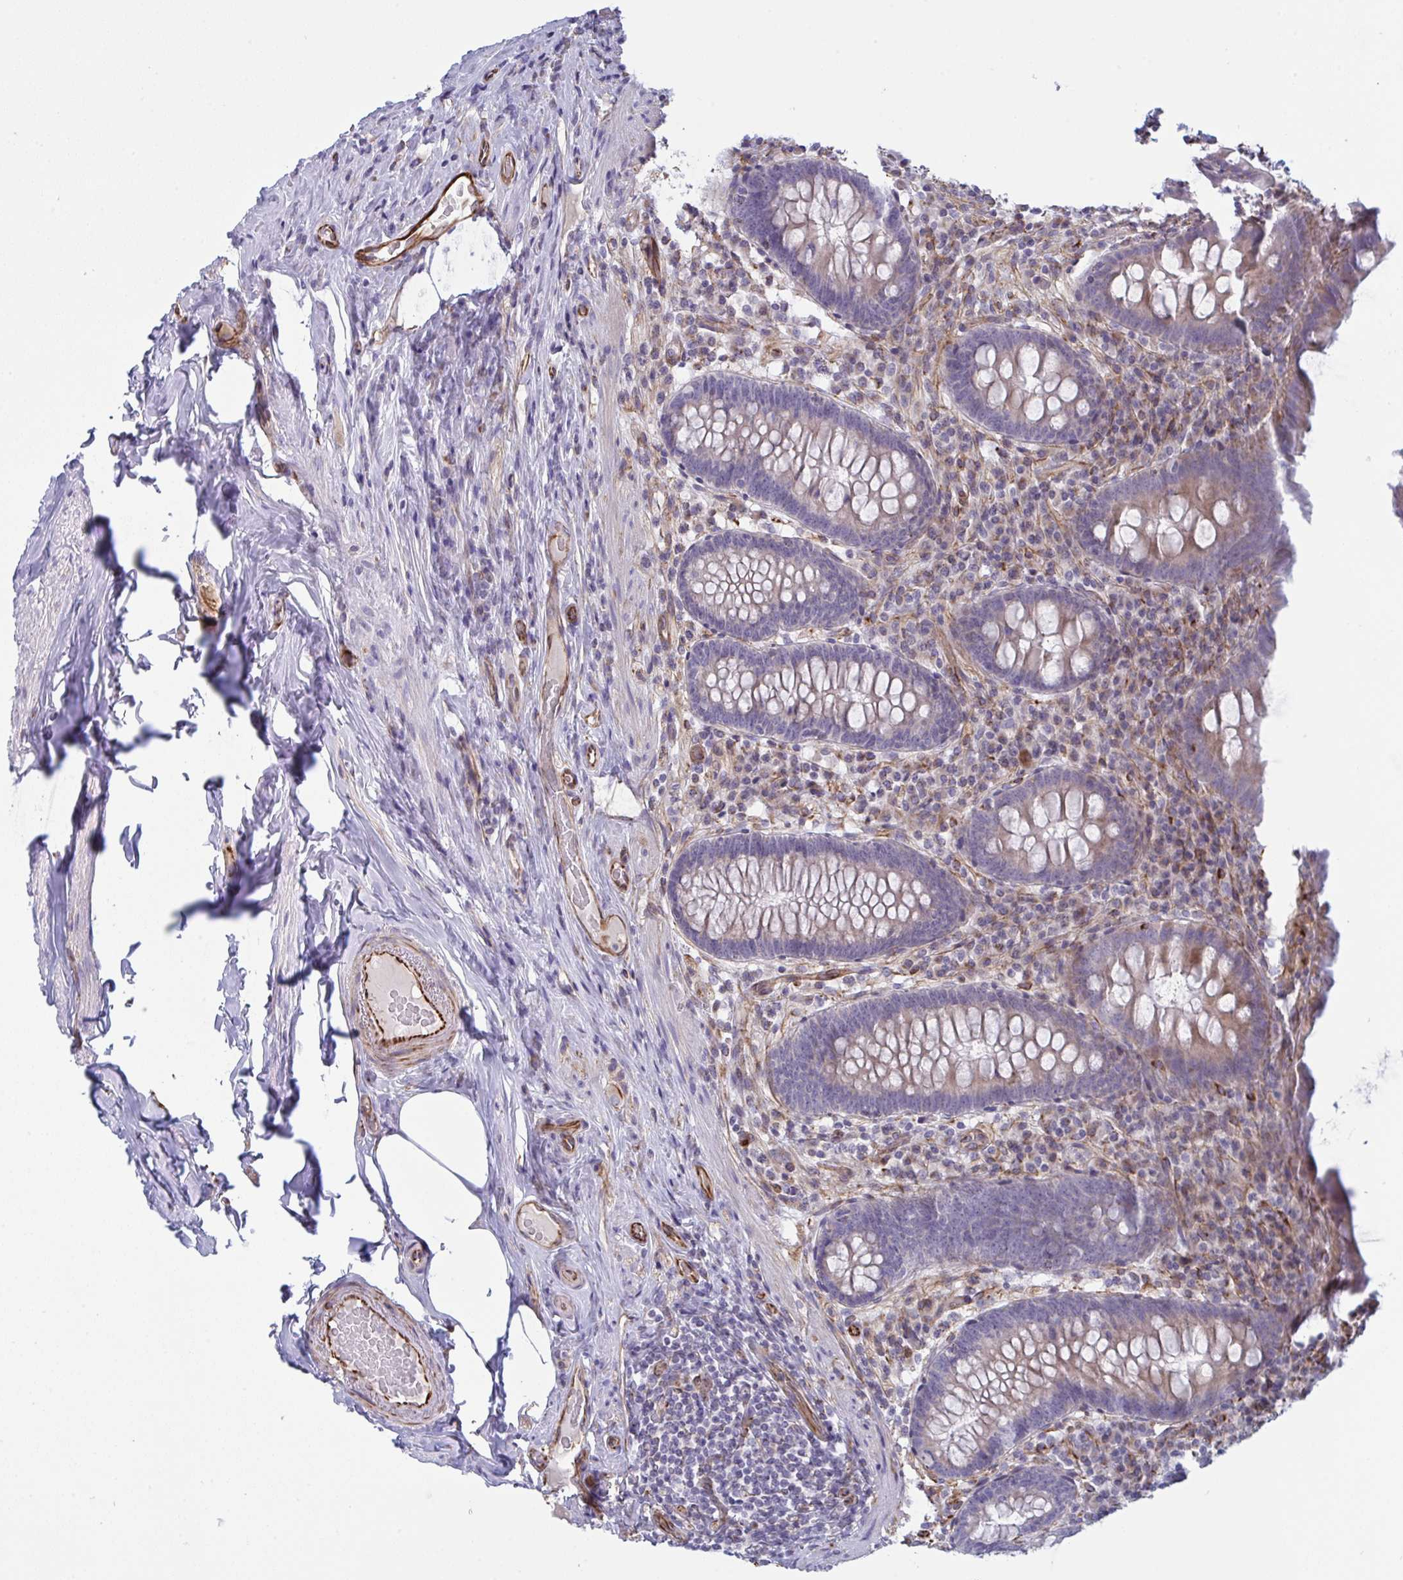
{"staining": {"intensity": "weak", "quantity": "<25%", "location": "cytoplasmic/membranous"}, "tissue": "appendix", "cell_type": "Glandular cells", "image_type": "normal", "snomed": [{"axis": "morphology", "description": "Normal tissue, NOS"}, {"axis": "topography", "description": "Appendix"}], "caption": "High power microscopy micrograph of an immunohistochemistry (IHC) micrograph of normal appendix, revealing no significant positivity in glandular cells.", "gene": "DCBLD1", "patient": {"sex": "male", "age": 71}}